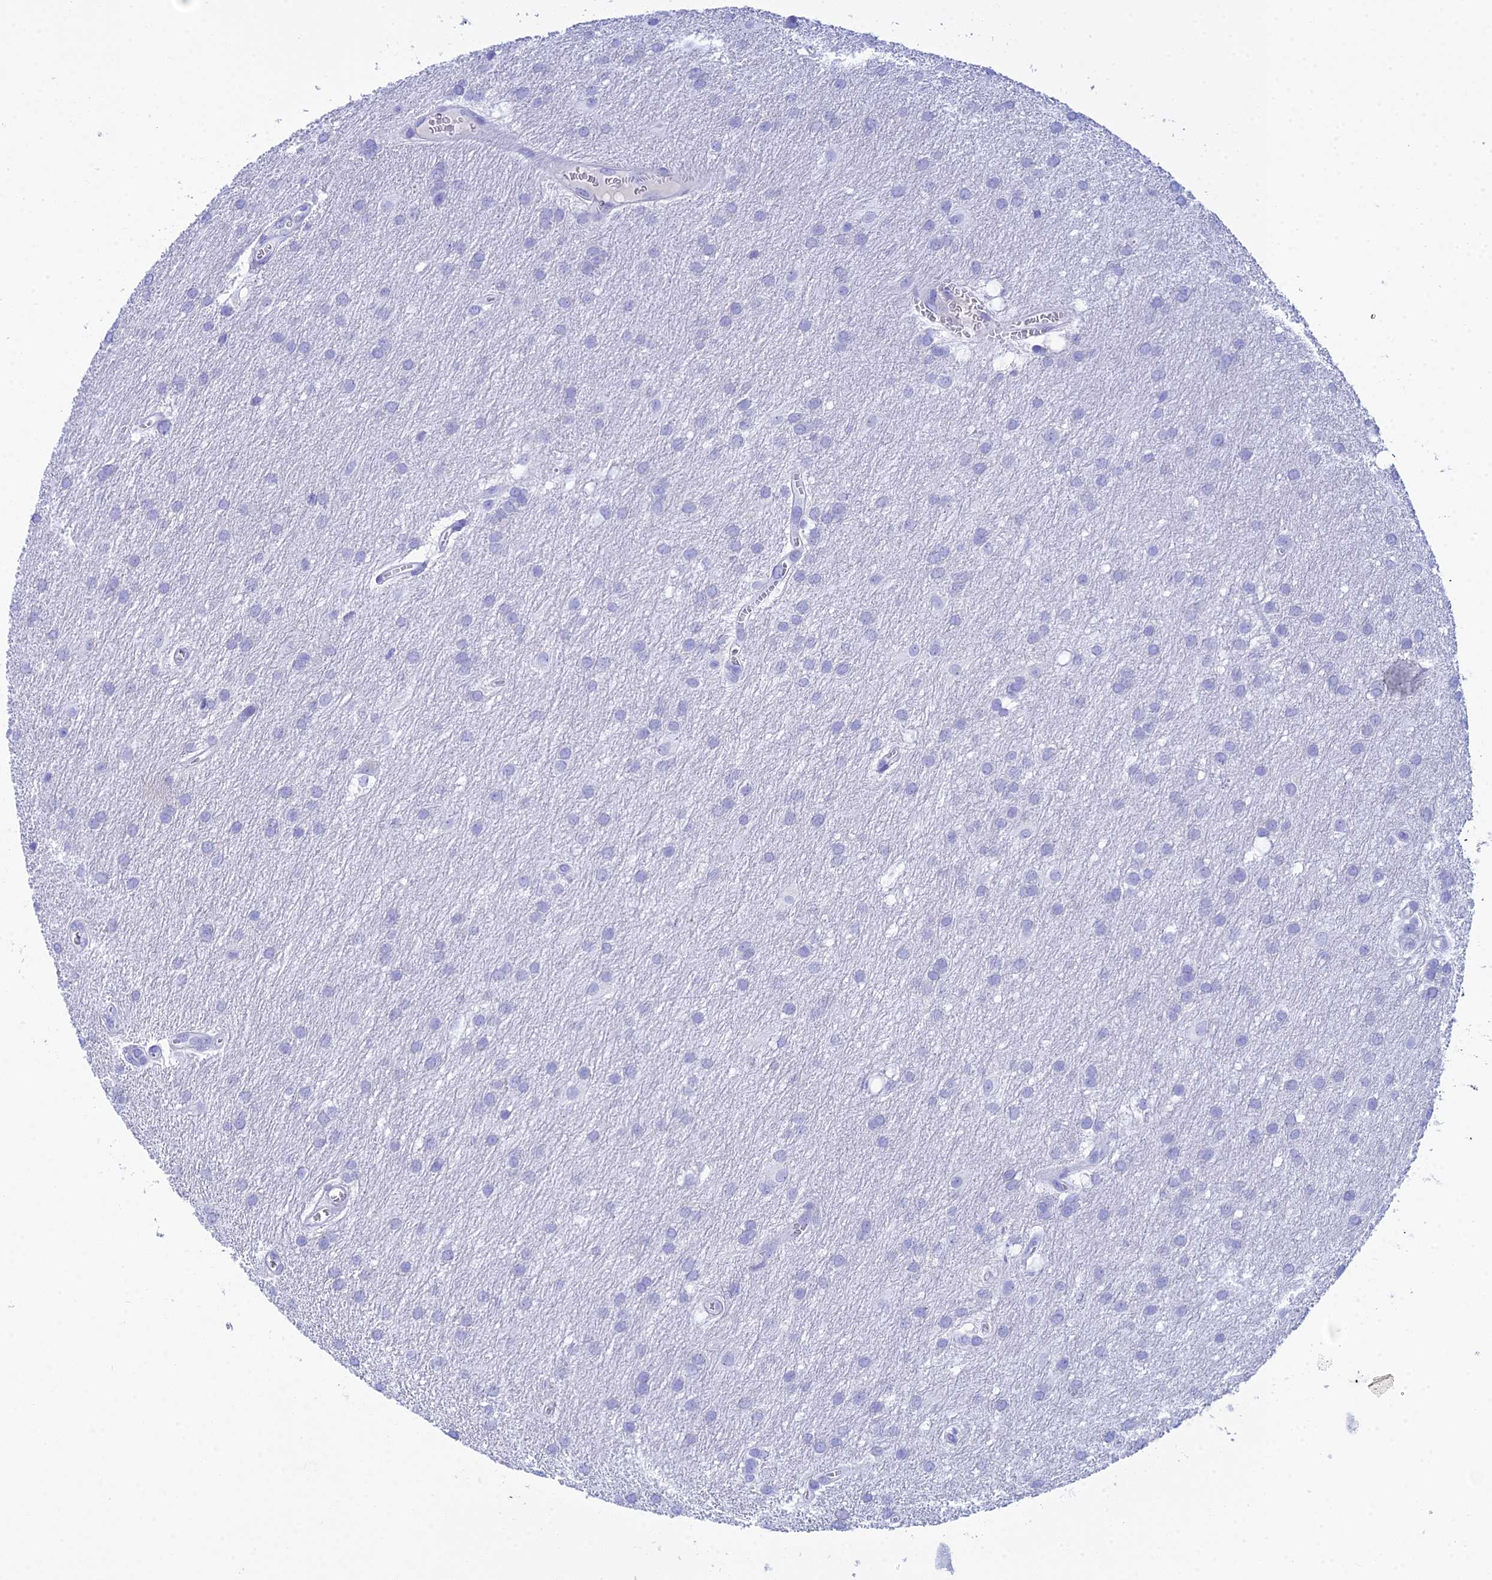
{"staining": {"intensity": "negative", "quantity": "none", "location": "none"}, "tissue": "glioma", "cell_type": "Tumor cells", "image_type": "cancer", "snomed": [{"axis": "morphology", "description": "Glioma, malignant, Low grade"}, {"axis": "topography", "description": "Brain"}], "caption": "Tumor cells show no significant staining in glioma. (DAB (3,3'-diaminobenzidine) immunohistochemistry, high magnification).", "gene": "REG1A", "patient": {"sex": "male", "age": 66}}